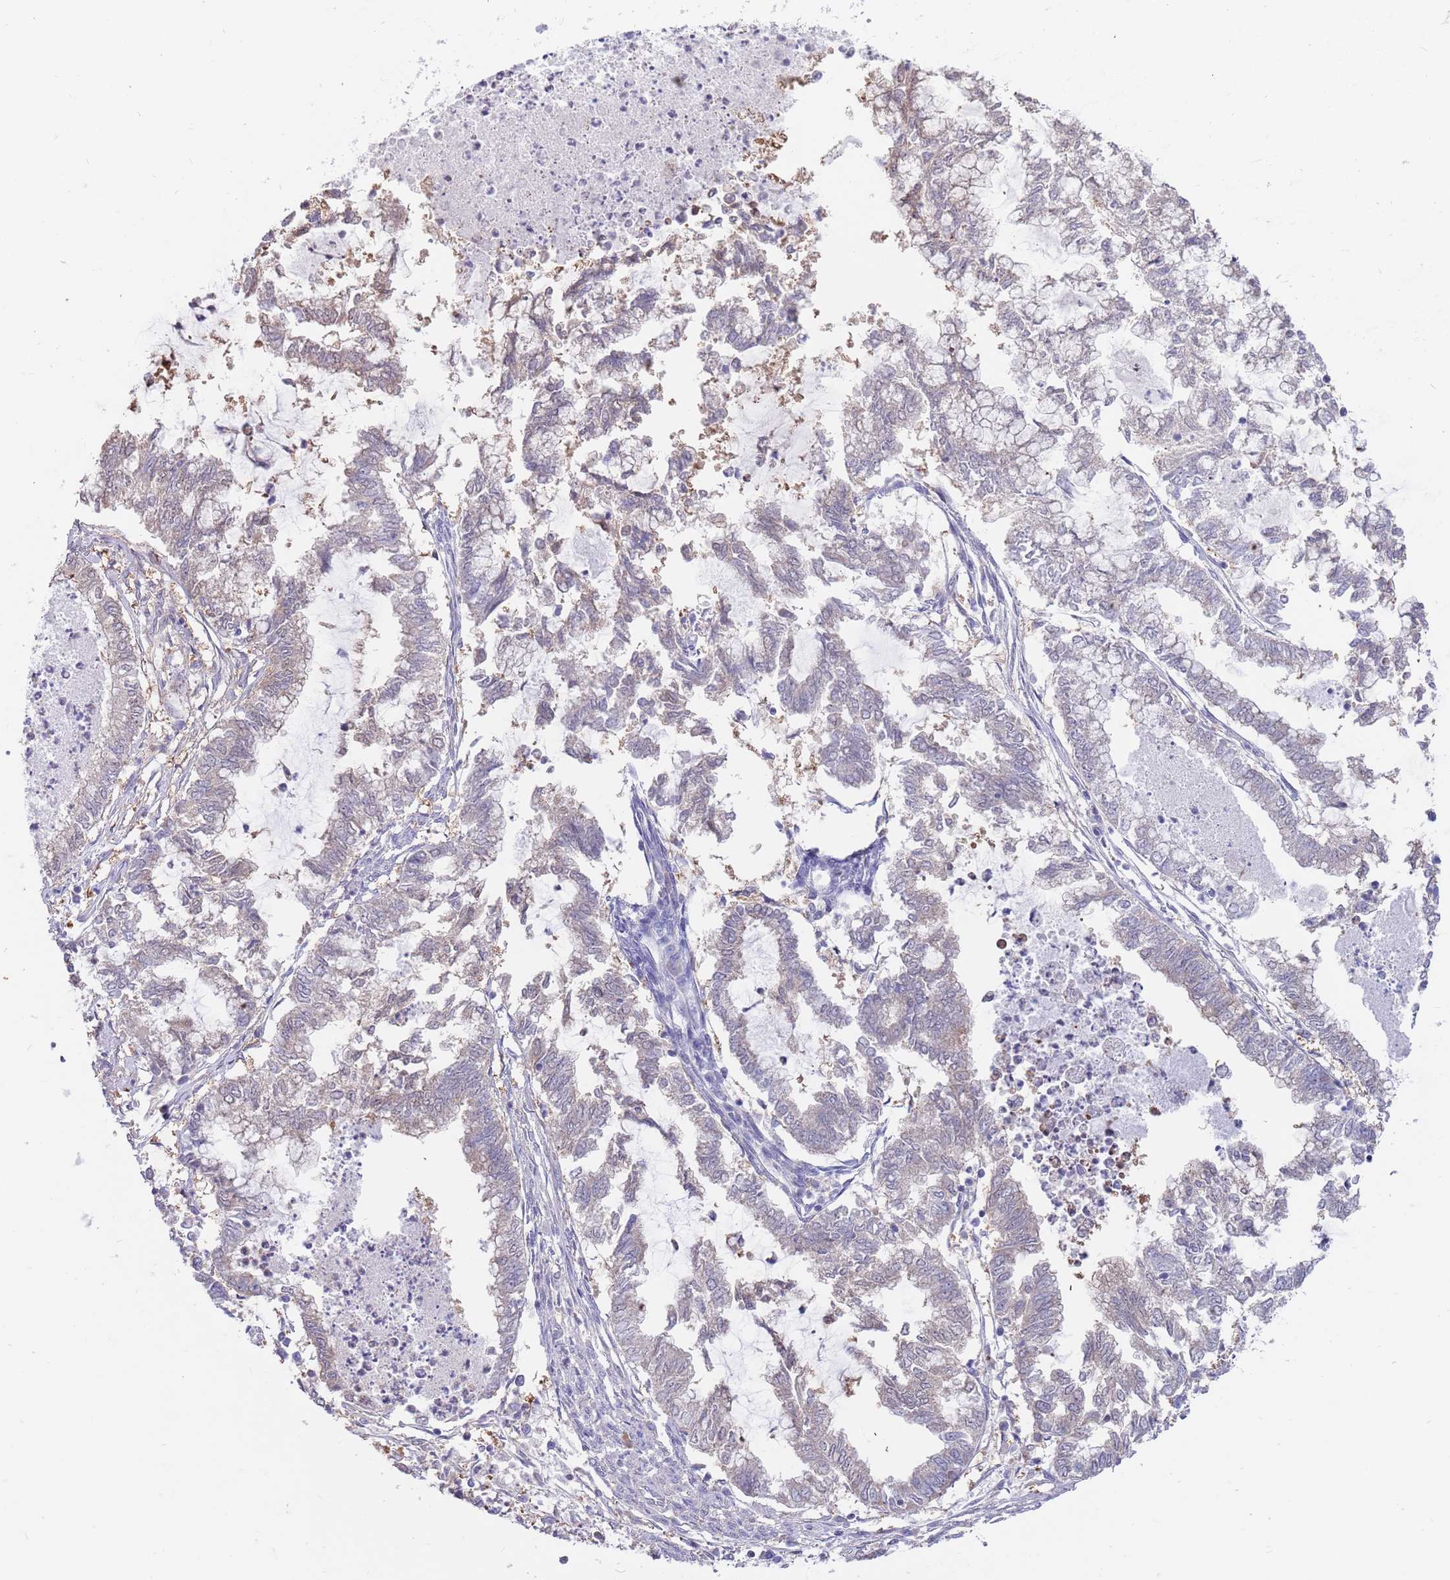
{"staining": {"intensity": "weak", "quantity": "<25%", "location": "cytoplasmic/membranous"}, "tissue": "endometrial cancer", "cell_type": "Tumor cells", "image_type": "cancer", "snomed": [{"axis": "morphology", "description": "Adenocarcinoma, NOS"}, {"axis": "topography", "description": "Endometrium"}], "caption": "IHC of endometrial cancer shows no expression in tumor cells.", "gene": "AP5S1", "patient": {"sex": "female", "age": 79}}